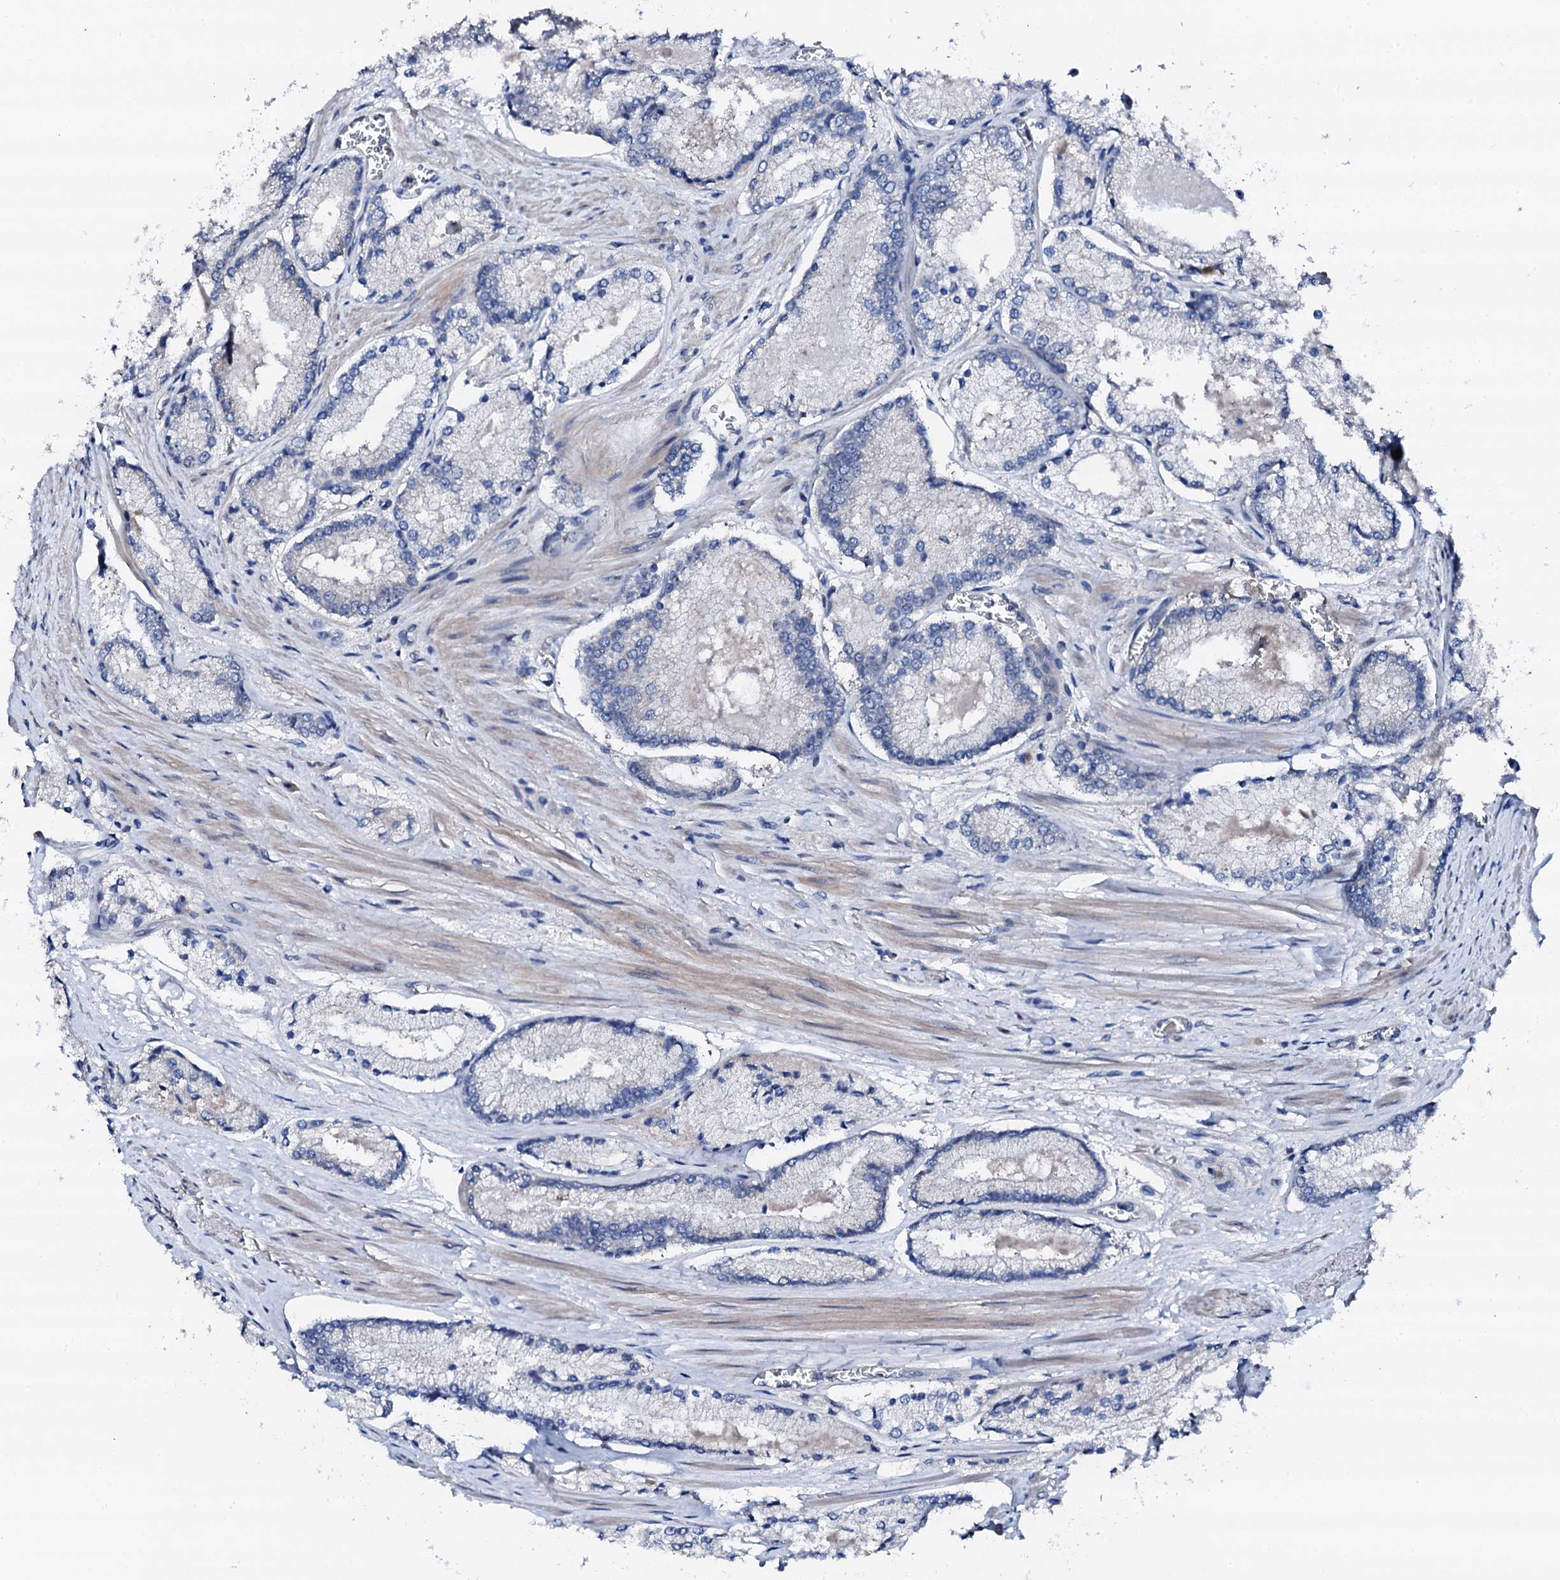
{"staining": {"intensity": "negative", "quantity": "none", "location": "none"}, "tissue": "prostate cancer", "cell_type": "Tumor cells", "image_type": "cancer", "snomed": [{"axis": "morphology", "description": "Adenocarcinoma, Low grade"}, {"axis": "topography", "description": "Prostate"}], "caption": "IHC photomicrograph of neoplastic tissue: adenocarcinoma (low-grade) (prostate) stained with DAB demonstrates no significant protein staining in tumor cells.", "gene": "TRAFD1", "patient": {"sex": "male", "age": 74}}